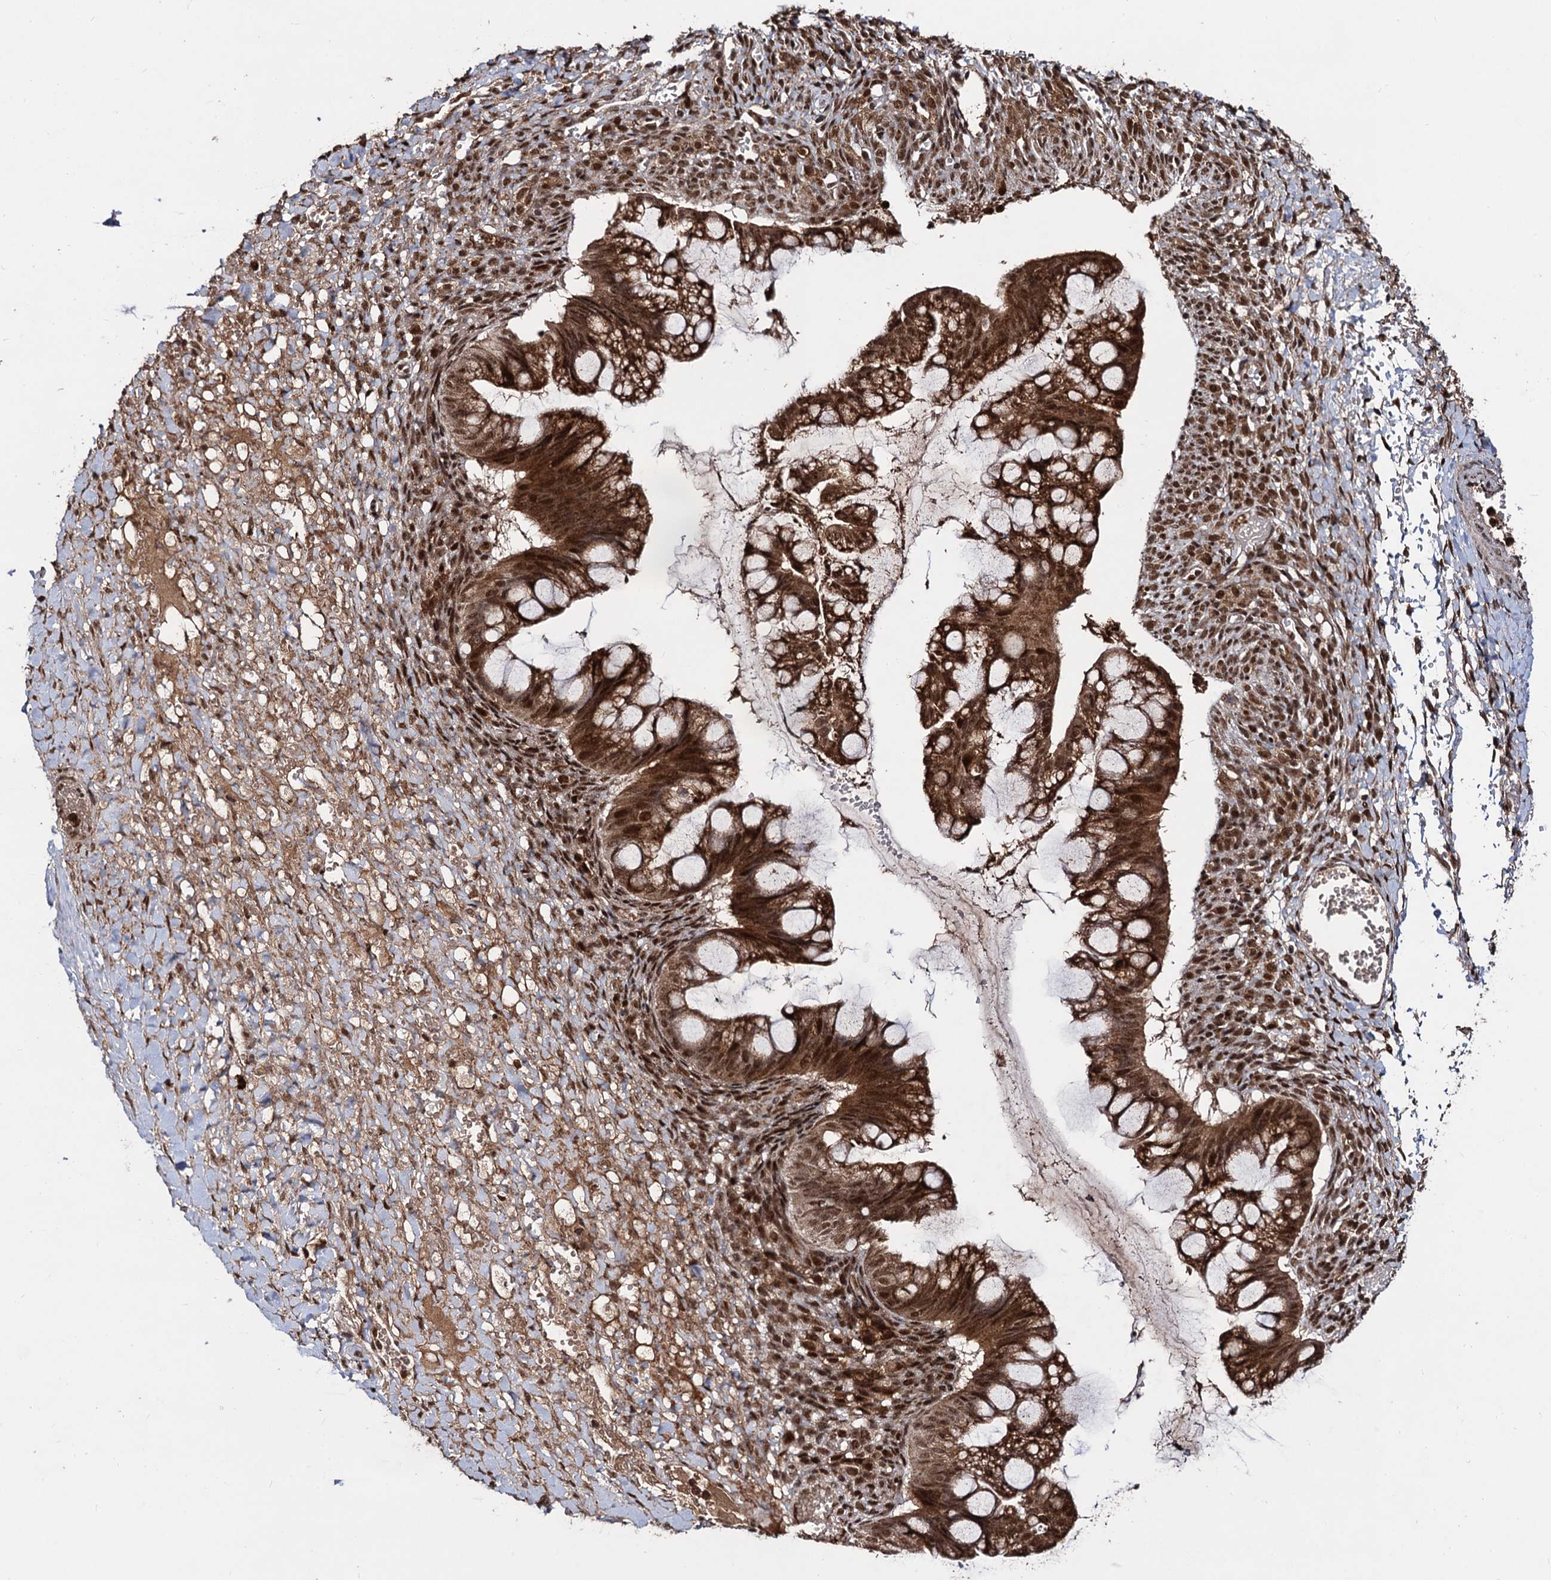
{"staining": {"intensity": "strong", "quantity": ">75%", "location": "cytoplasmic/membranous,nuclear"}, "tissue": "ovarian cancer", "cell_type": "Tumor cells", "image_type": "cancer", "snomed": [{"axis": "morphology", "description": "Cystadenocarcinoma, mucinous, NOS"}, {"axis": "topography", "description": "Ovary"}], "caption": "DAB immunohistochemical staining of ovarian mucinous cystadenocarcinoma shows strong cytoplasmic/membranous and nuclear protein expression in about >75% of tumor cells. Using DAB (3,3'-diaminobenzidine) (brown) and hematoxylin (blue) stains, captured at high magnification using brightfield microscopy.", "gene": "SFSWAP", "patient": {"sex": "female", "age": 73}}